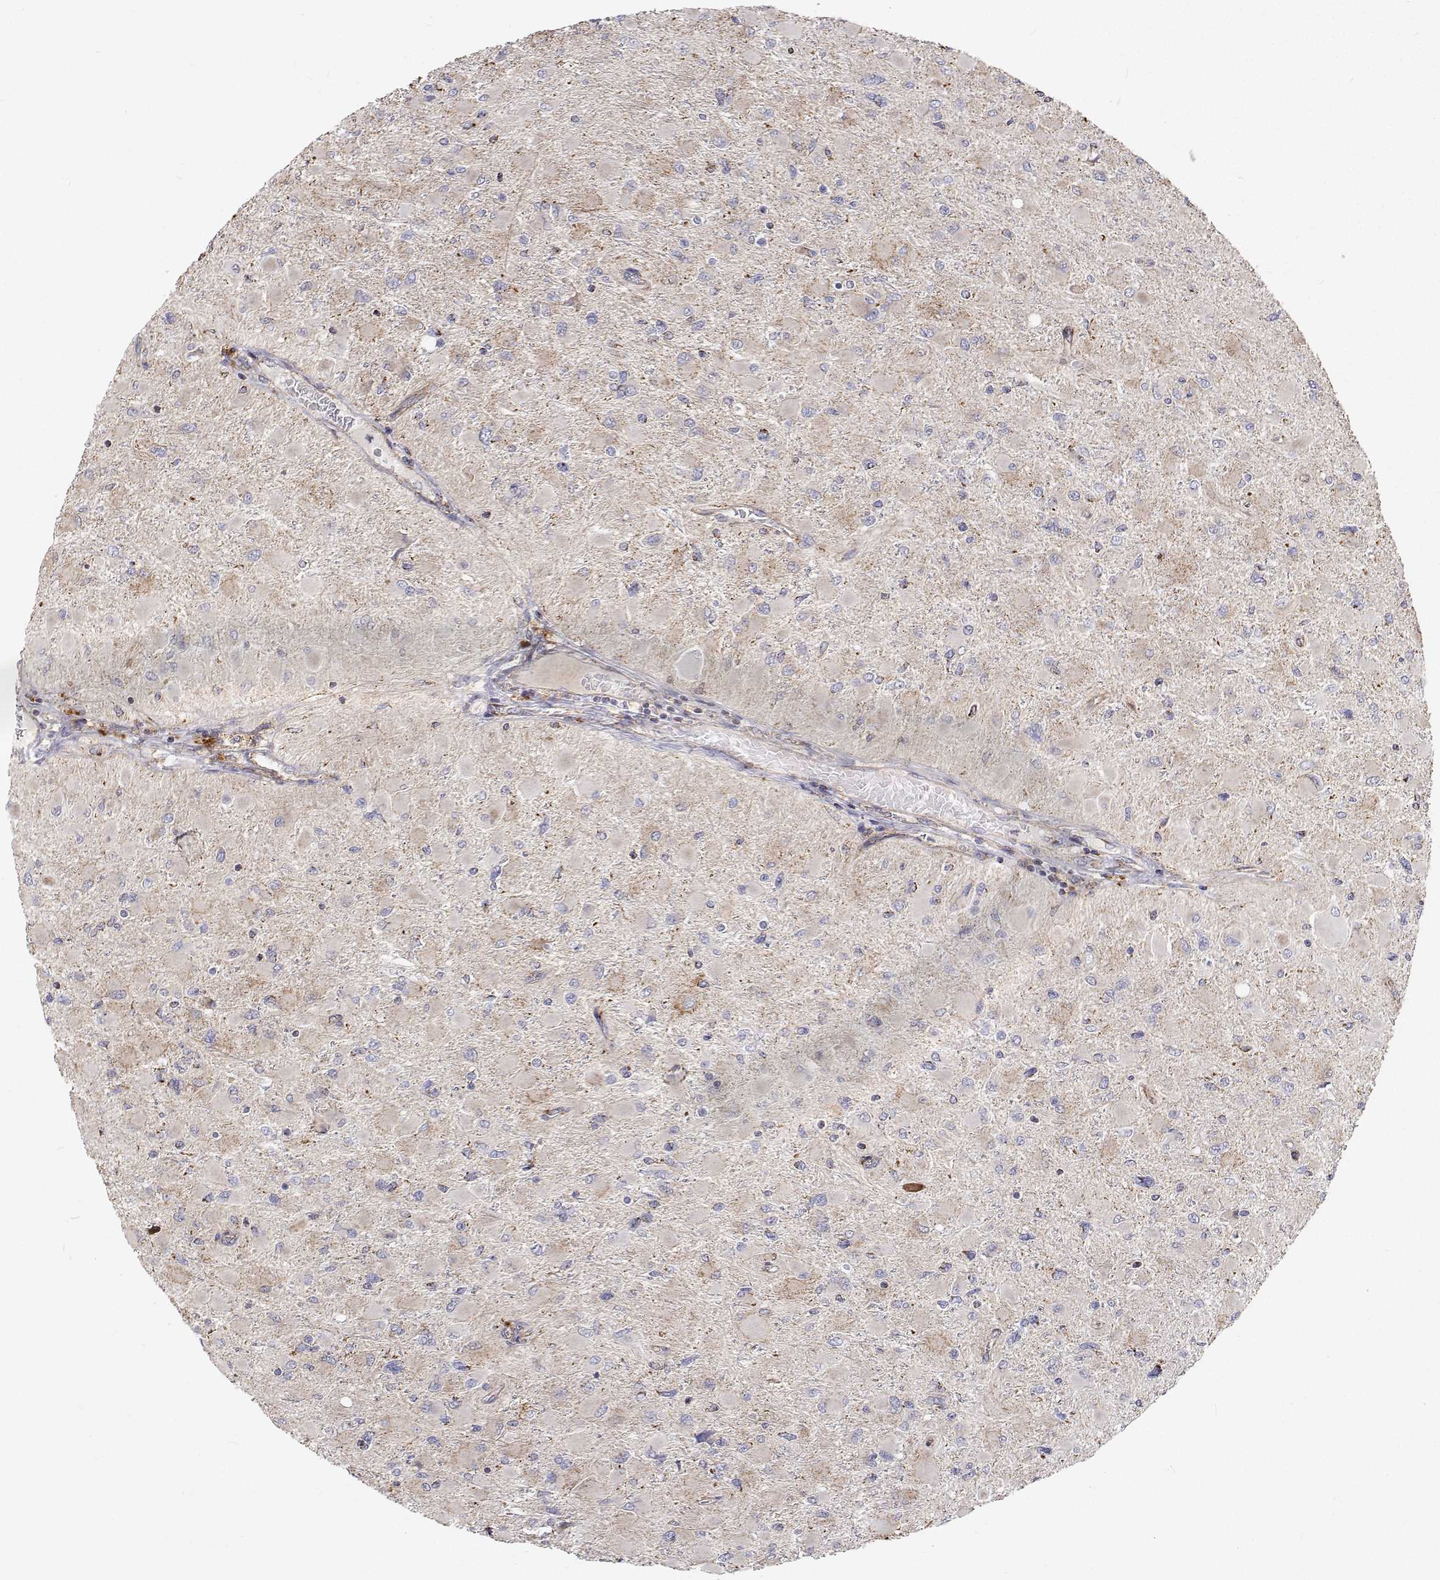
{"staining": {"intensity": "negative", "quantity": "none", "location": "none"}, "tissue": "glioma", "cell_type": "Tumor cells", "image_type": "cancer", "snomed": [{"axis": "morphology", "description": "Glioma, malignant, High grade"}, {"axis": "topography", "description": "Cerebral cortex"}], "caption": "The image displays no significant positivity in tumor cells of malignant glioma (high-grade). Nuclei are stained in blue.", "gene": "SPICE1", "patient": {"sex": "female", "age": 36}}